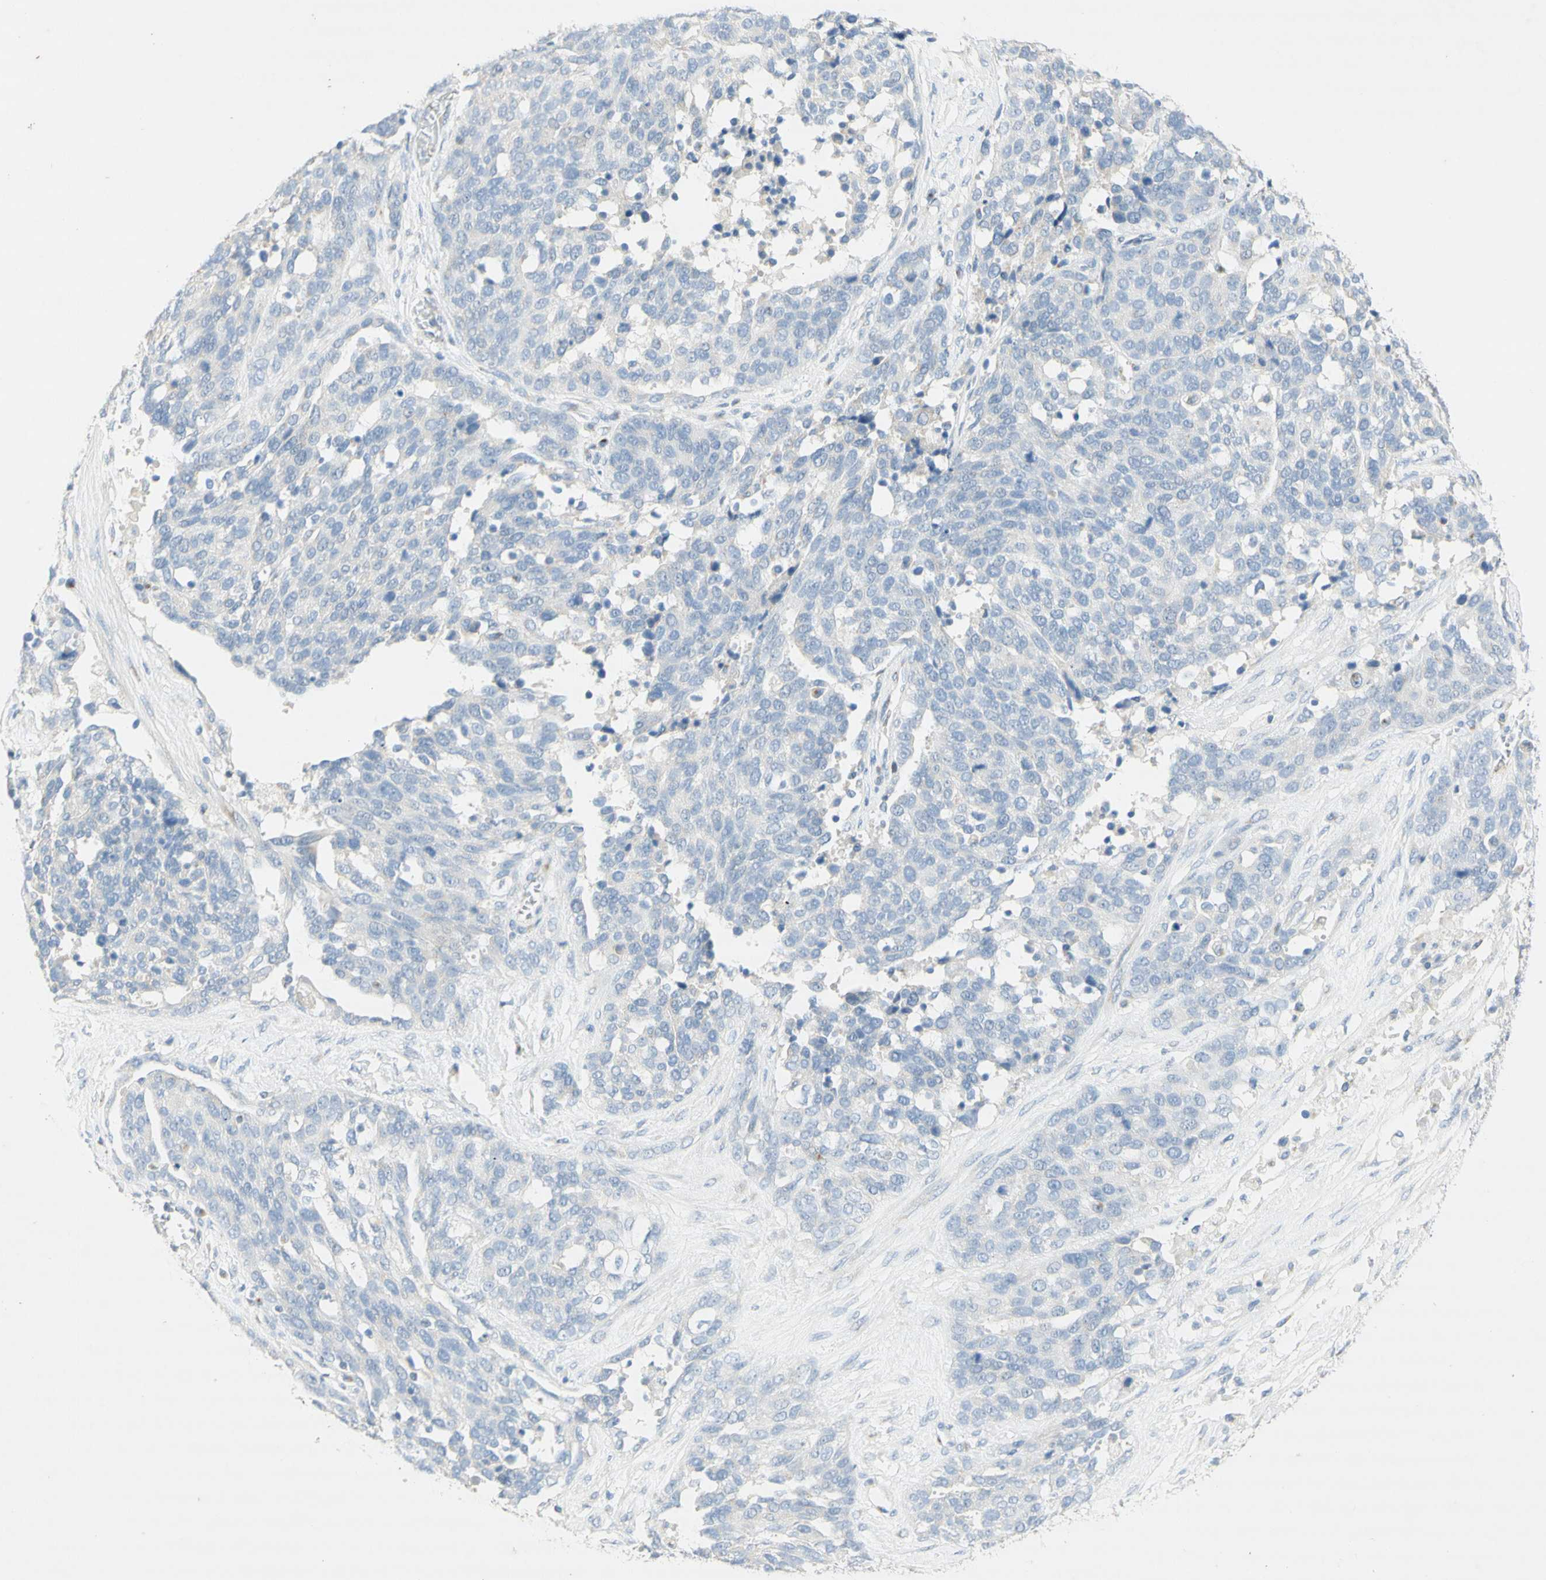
{"staining": {"intensity": "negative", "quantity": "none", "location": "none"}, "tissue": "ovarian cancer", "cell_type": "Tumor cells", "image_type": "cancer", "snomed": [{"axis": "morphology", "description": "Cystadenocarcinoma, serous, NOS"}, {"axis": "topography", "description": "Ovary"}], "caption": "Tumor cells show no significant staining in serous cystadenocarcinoma (ovarian). The staining is performed using DAB (3,3'-diaminobenzidine) brown chromogen with nuclei counter-stained in using hematoxylin.", "gene": "MANEA", "patient": {"sex": "female", "age": 44}}